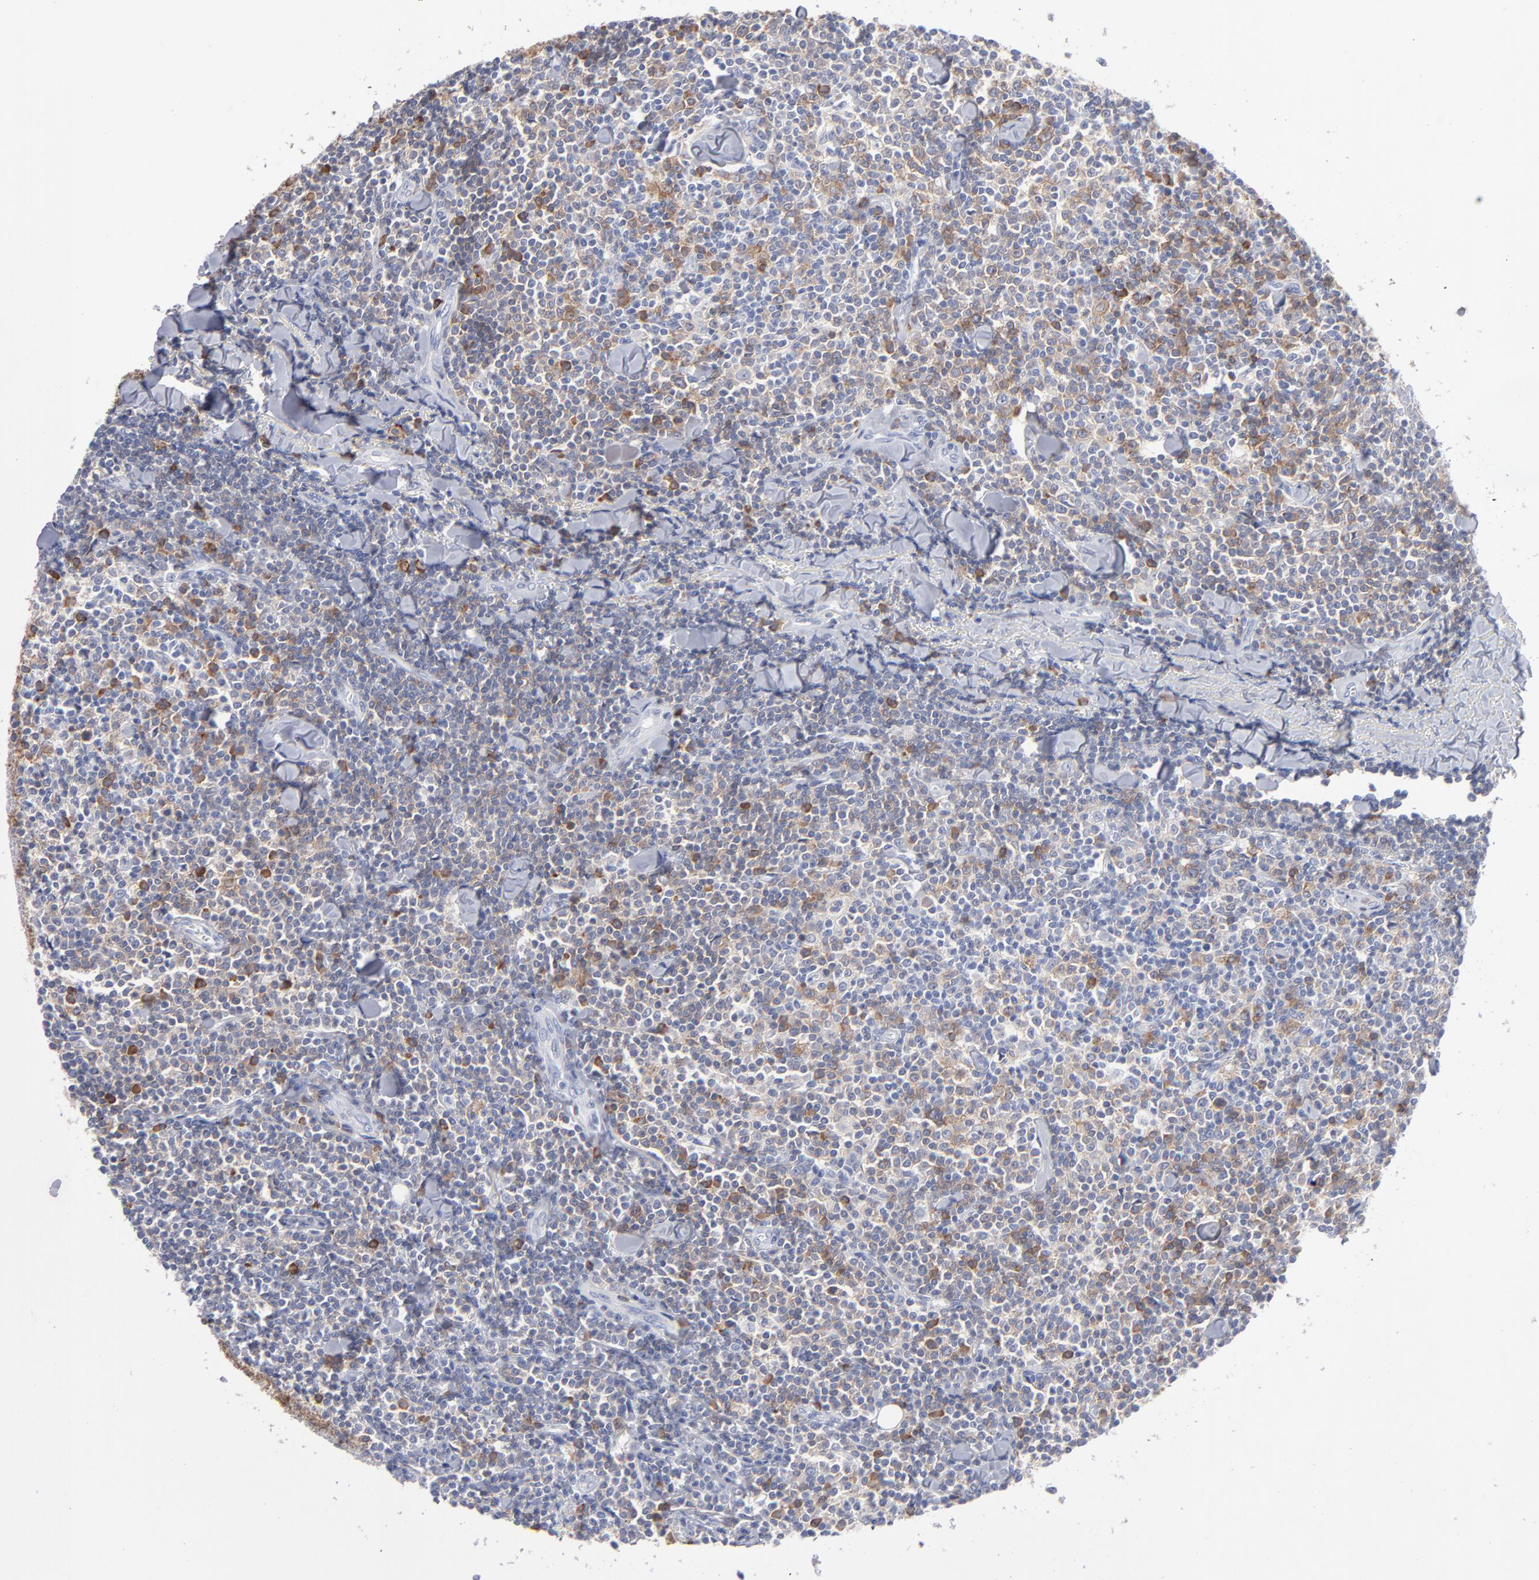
{"staining": {"intensity": "weak", "quantity": "25%-75%", "location": "cytoplasmic/membranous"}, "tissue": "lymphoma", "cell_type": "Tumor cells", "image_type": "cancer", "snomed": [{"axis": "morphology", "description": "Malignant lymphoma, non-Hodgkin's type, Low grade"}, {"axis": "topography", "description": "Soft tissue"}], "caption": "Human lymphoma stained with a protein marker reveals weak staining in tumor cells.", "gene": "LAT2", "patient": {"sex": "male", "age": 92}}